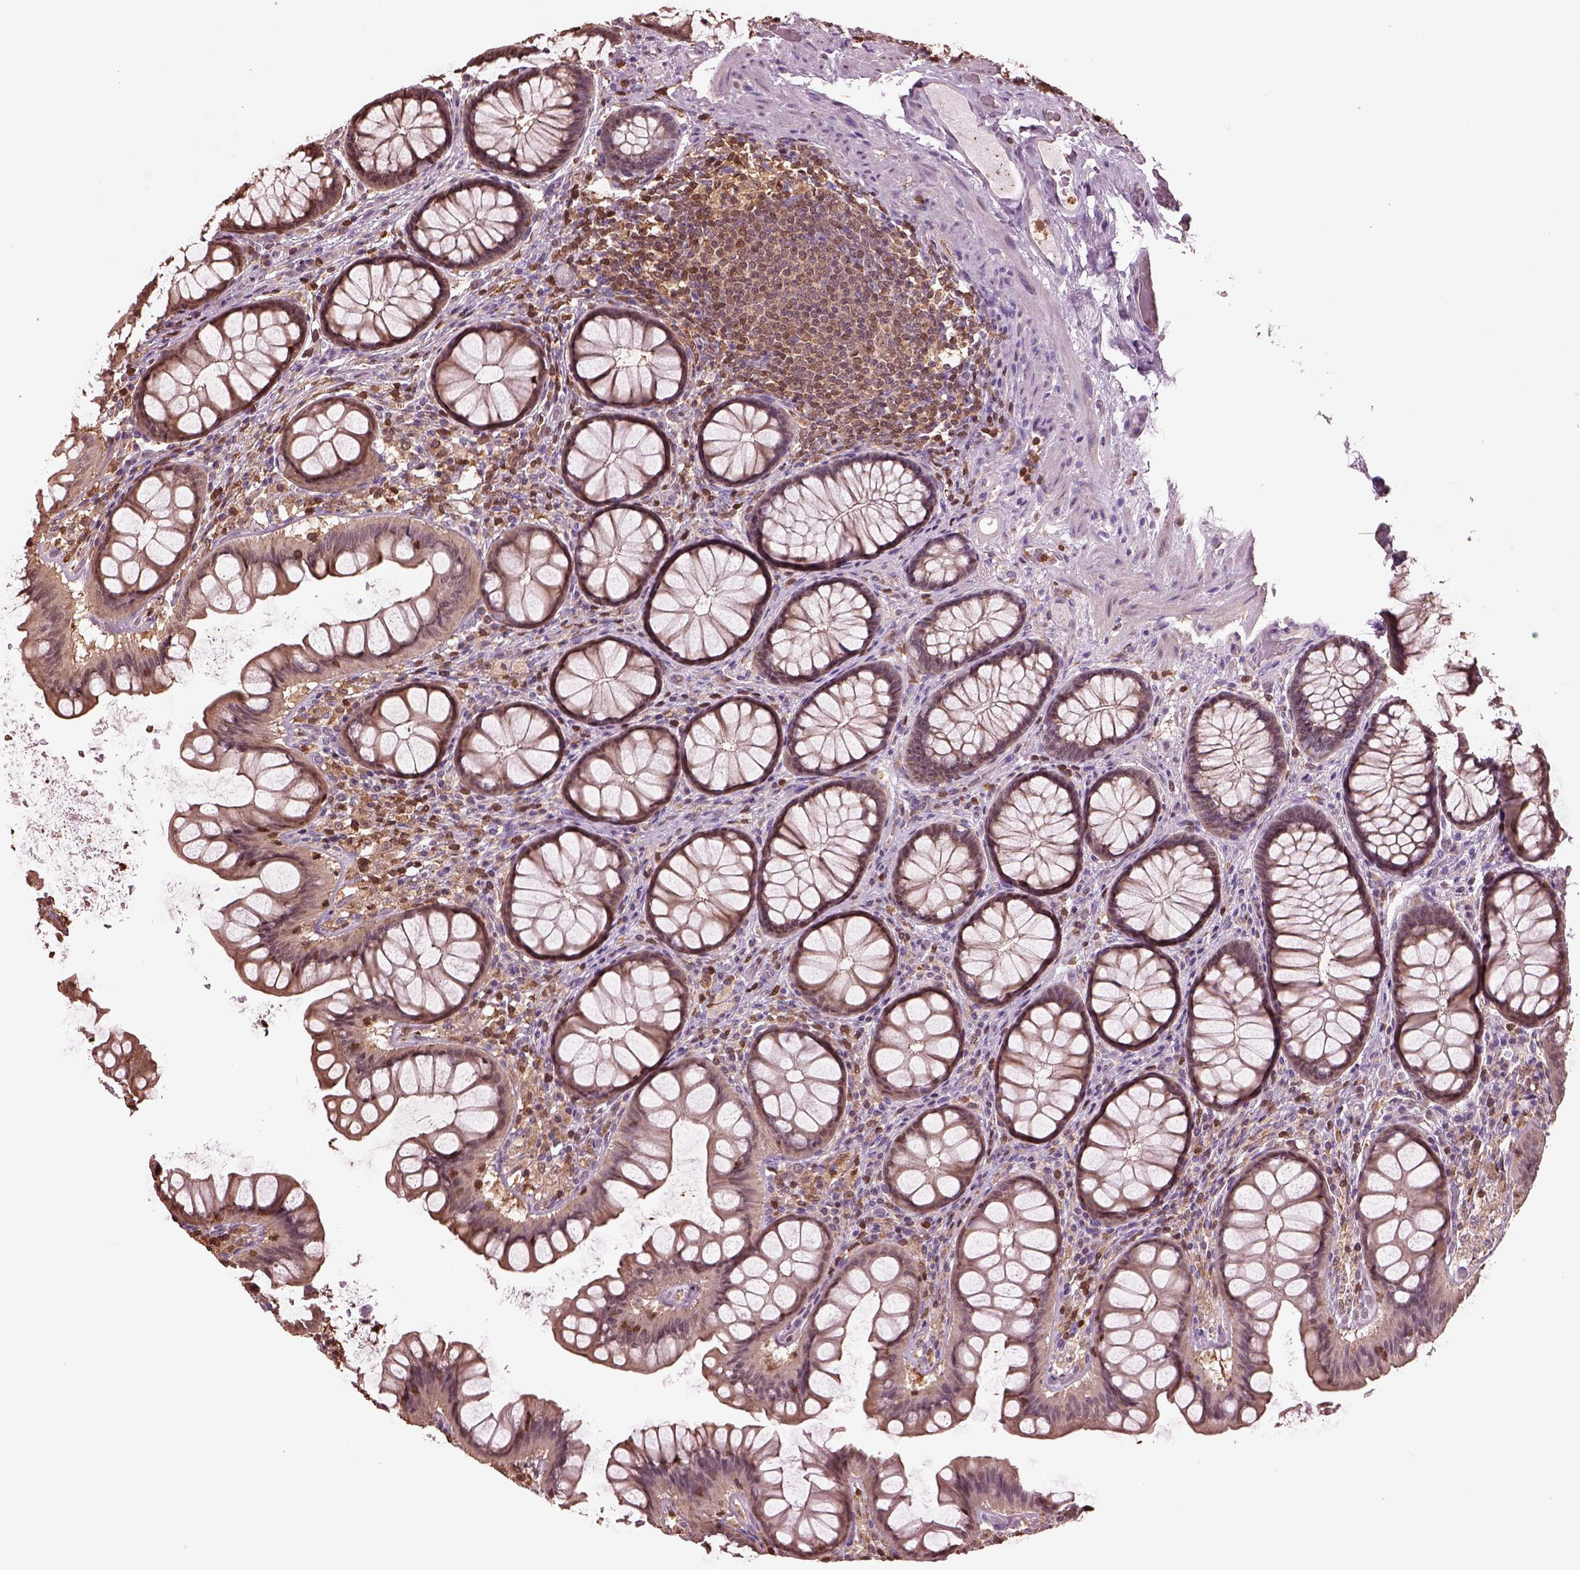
{"staining": {"intensity": "negative", "quantity": "none", "location": "none"}, "tissue": "colon", "cell_type": "Endothelial cells", "image_type": "normal", "snomed": [{"axis": "morphology", "description": "Normal tissue, NOS"}, {"axis": "topography", "description": "Colon"}], "caption": "Immunohistochemistry of normal colon demonstrates no positivity in endothelial cells. (Stains: DAB (3,3'-diaminobenzidine) IHC with hematoxylin counter stain, Microscopy: brightfield microscopy at high magnification).", "gene": "IL31RA", "patient": {"sex": "female", "age": 65}}